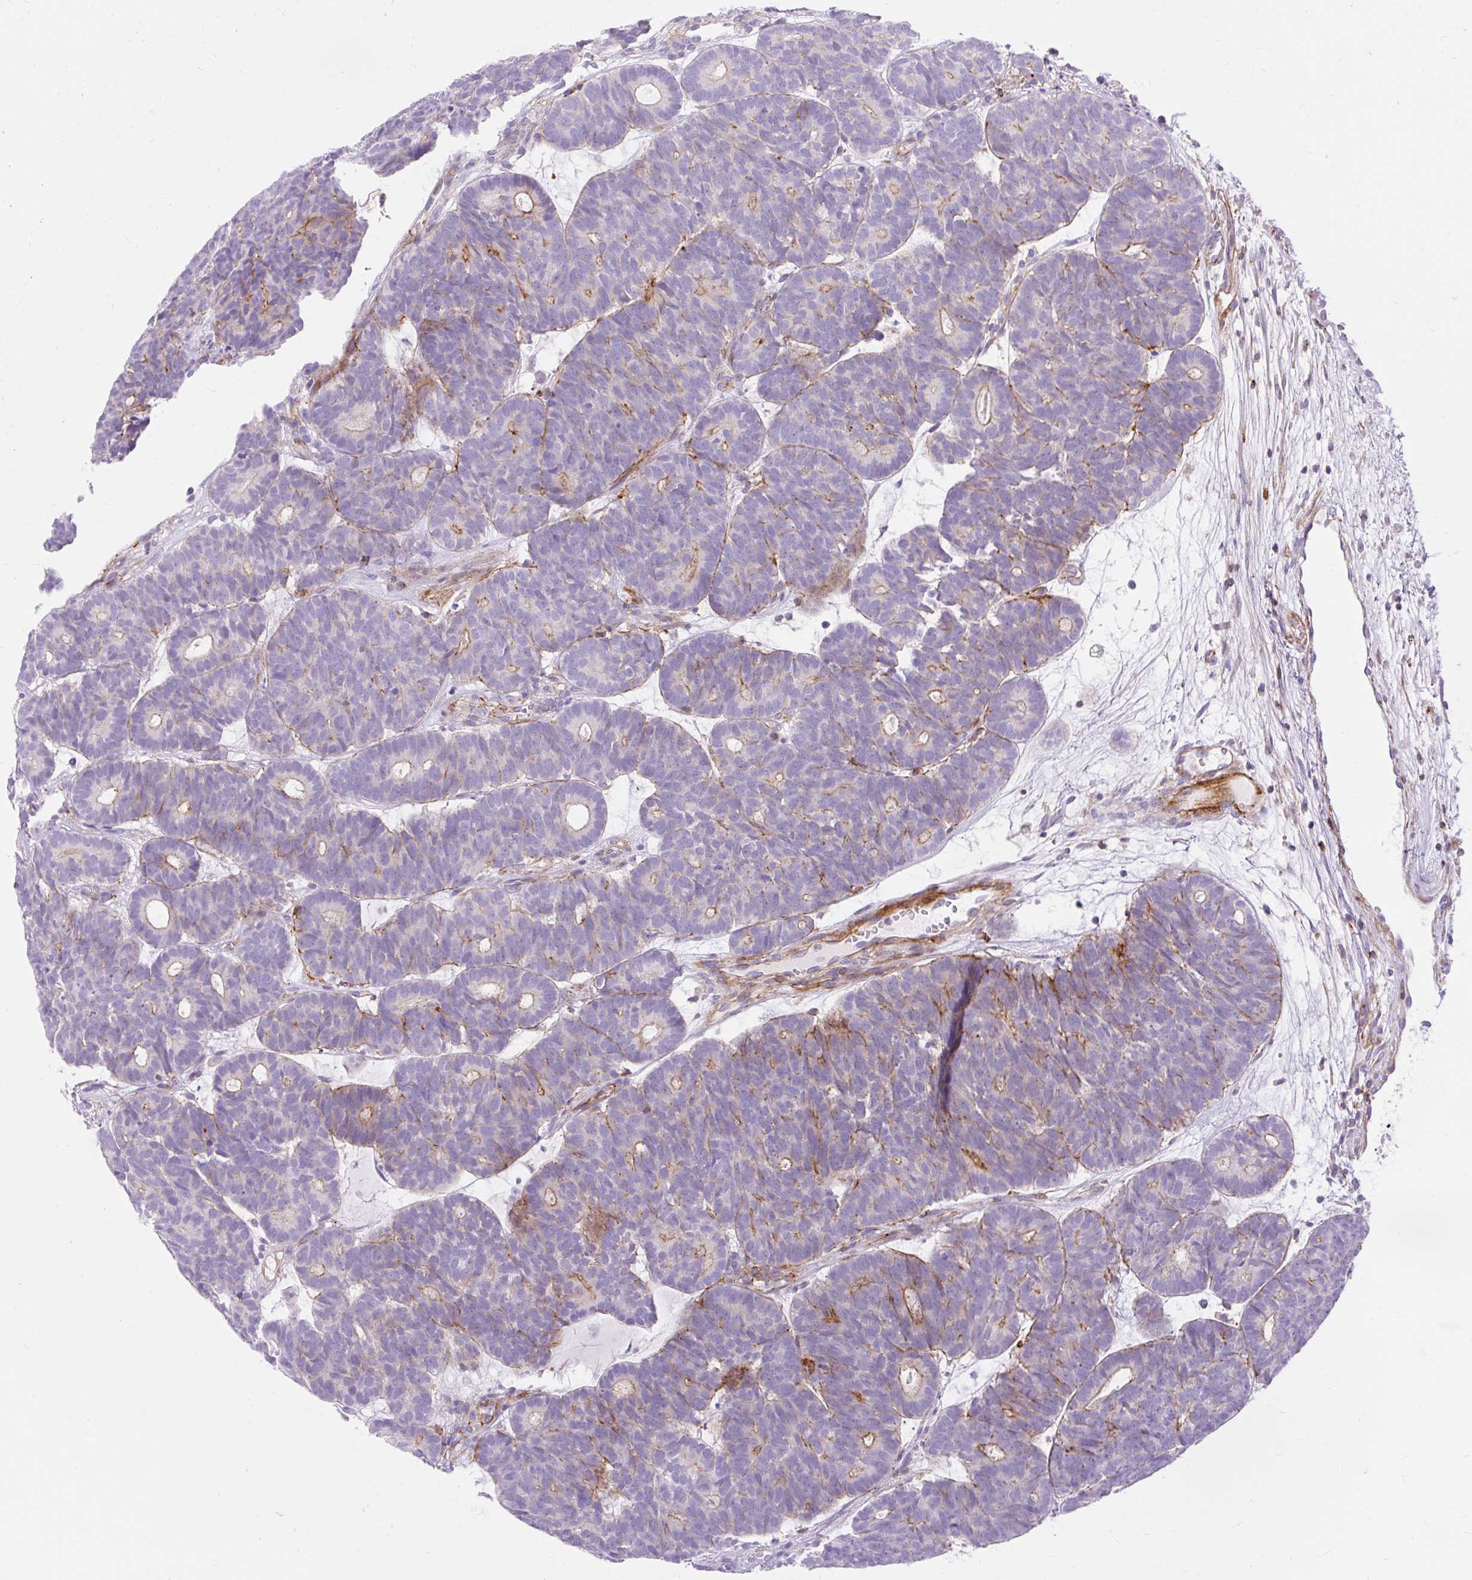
{"staining": {"intensity": "moderate", "quantity": "<25%", "location": "cytoplasmic/membranous"}, "tissue": "head and neck cancer", "cell_type": "Tumor cells", "image_type": "cancer", "snomed": [{"axis": "morphology", "description": "Adenocarcinoma, NOS"}, {"axis": "topography", "description": "Head-Neck"}], "caption": "DAB immunohistochemical staining of human head and neck cancer shows moderate cytoplasmic/membranous protein staining in approximately <25% of tumor cells.", "gene": "CORO7-PAM16", "patient": {"sex": "female", "age": 81}}